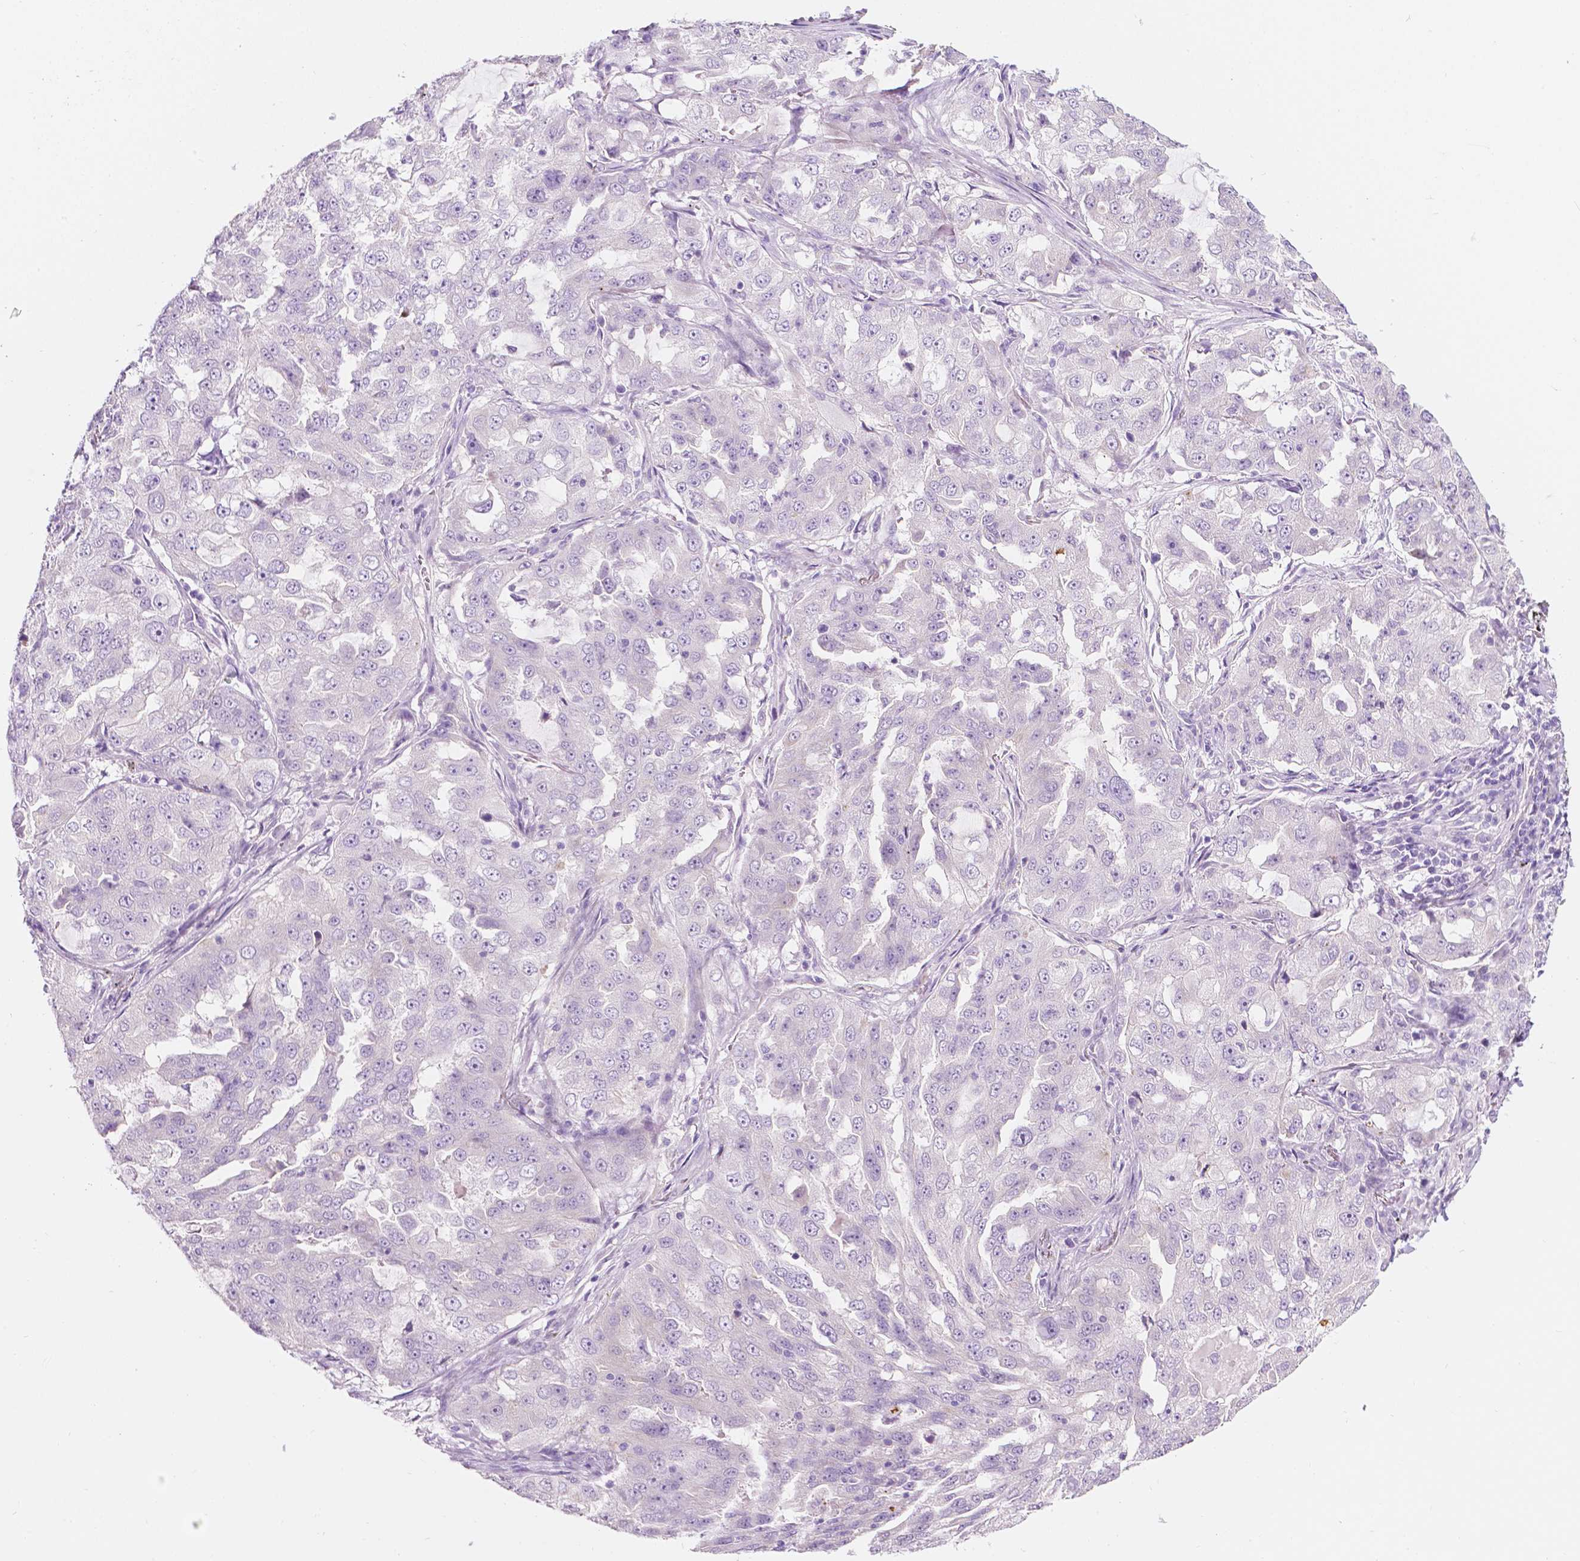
{"staining": {"intensity": "negative", "quantity": "none", "location": "none"}, "tissue": "lung cancer", "cell_type": "Tumor cells", "image_type": "cancer", "snomed": [{"axis": "morphology", "description": "Adenocarcinoma, NOS"}, {"axis": "topography", "description": "Lung"}], "caption": "Immunohistochemistry (IHC) histopathology image of adenocarcinoma (lung) stained for a protein (brown), which exhibits no staining in tumor cells.", "gene": "NOS1AP", "patient": {"sex": "female", "age": 61}}